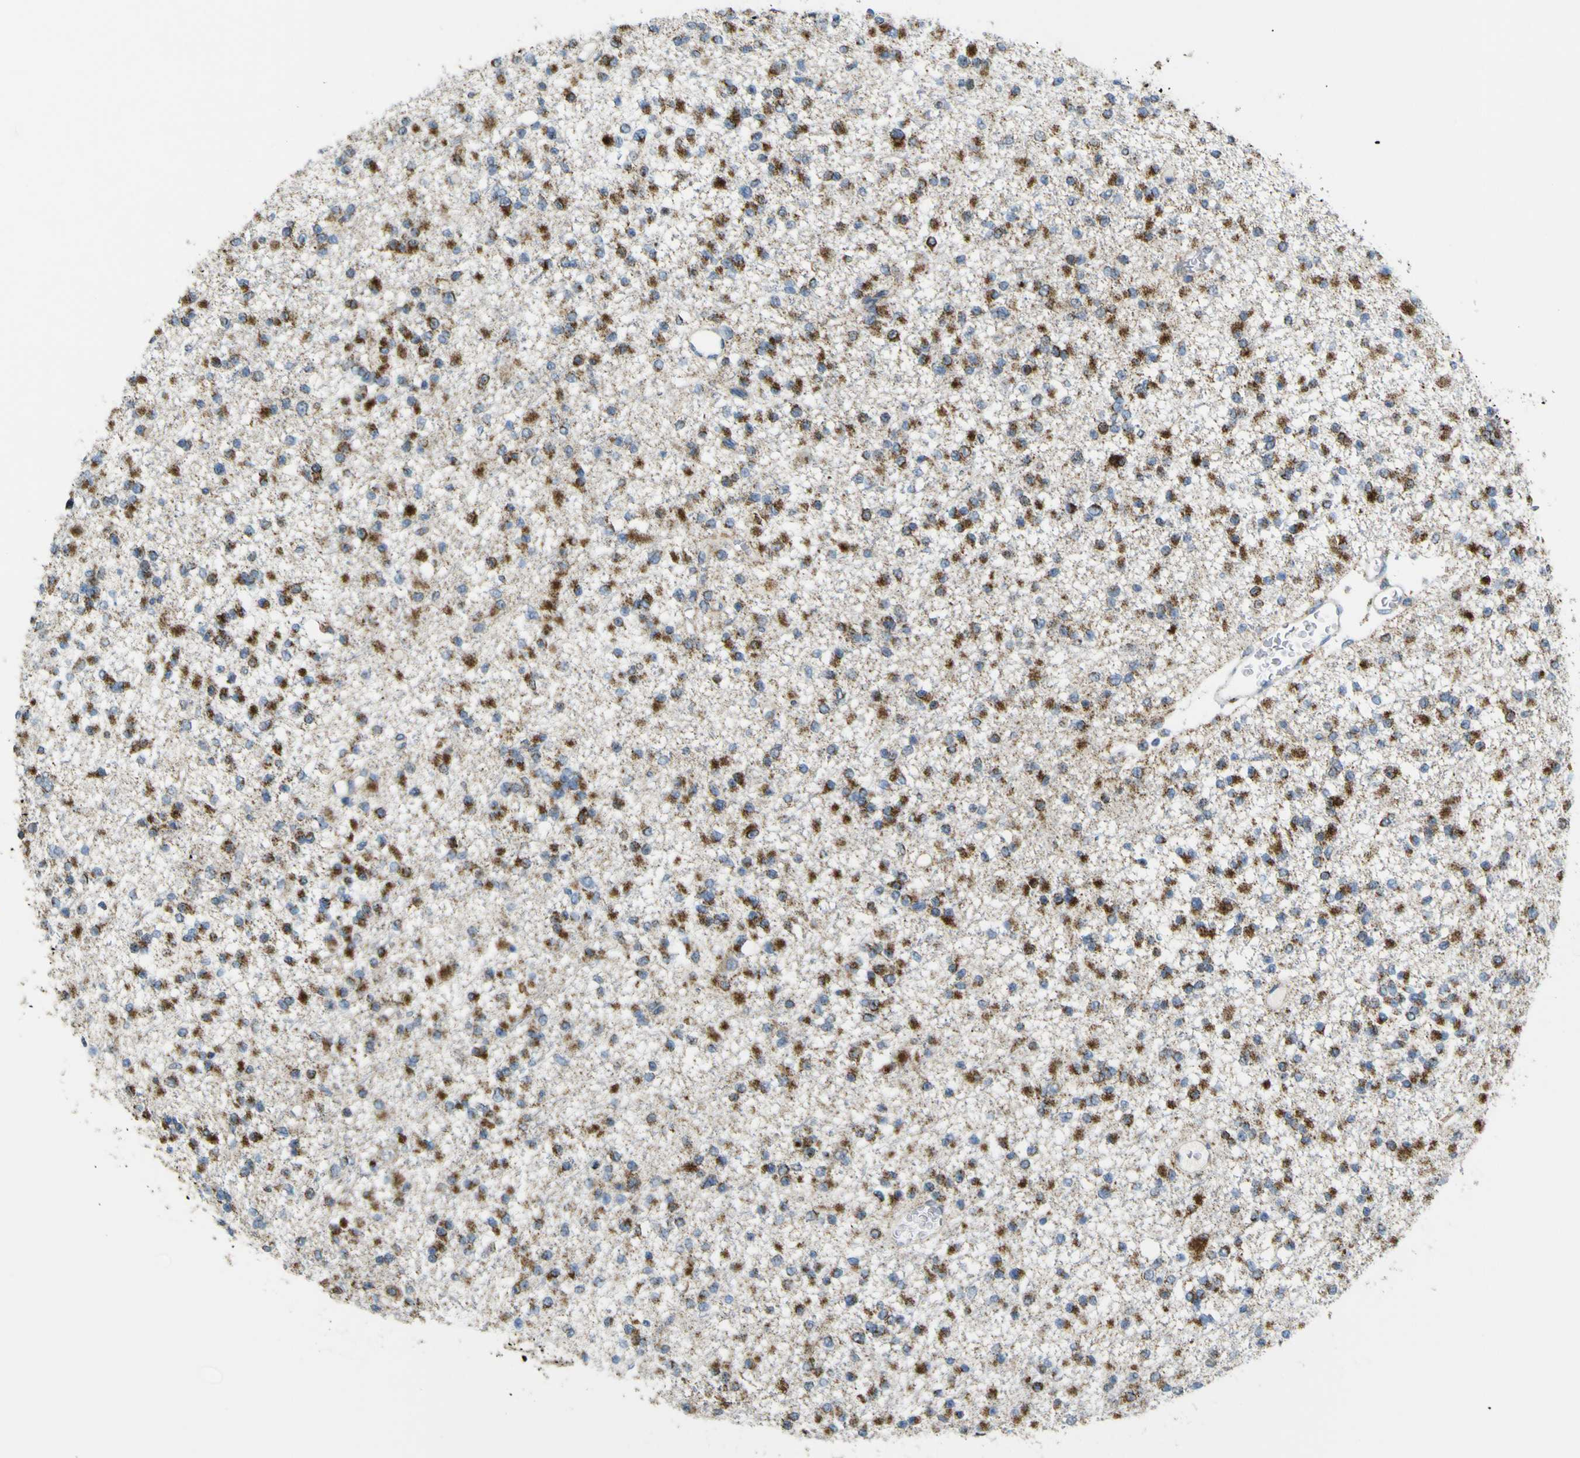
{"staining": {"intensity": "moderate", "quantity": ">75%", "location": "cytoplasmic/membranous"}, "tissue": "glioma", "cell_type": "Tumor cells", "image_type": "cancer", "snomed": [{"axis": "morphology", "description": "Glioma, malignant, Low grade"}, {"axis": "topography", "description": "Brain"}], "caption": "This is a histology image of immunohistochemistry (IHC) staining of glioma, which shows moderate expression in the cytoplasmic/membranous of tumor cells.", "gene": "ACBD5", "patient": {"sex": "female", "age": 22}}